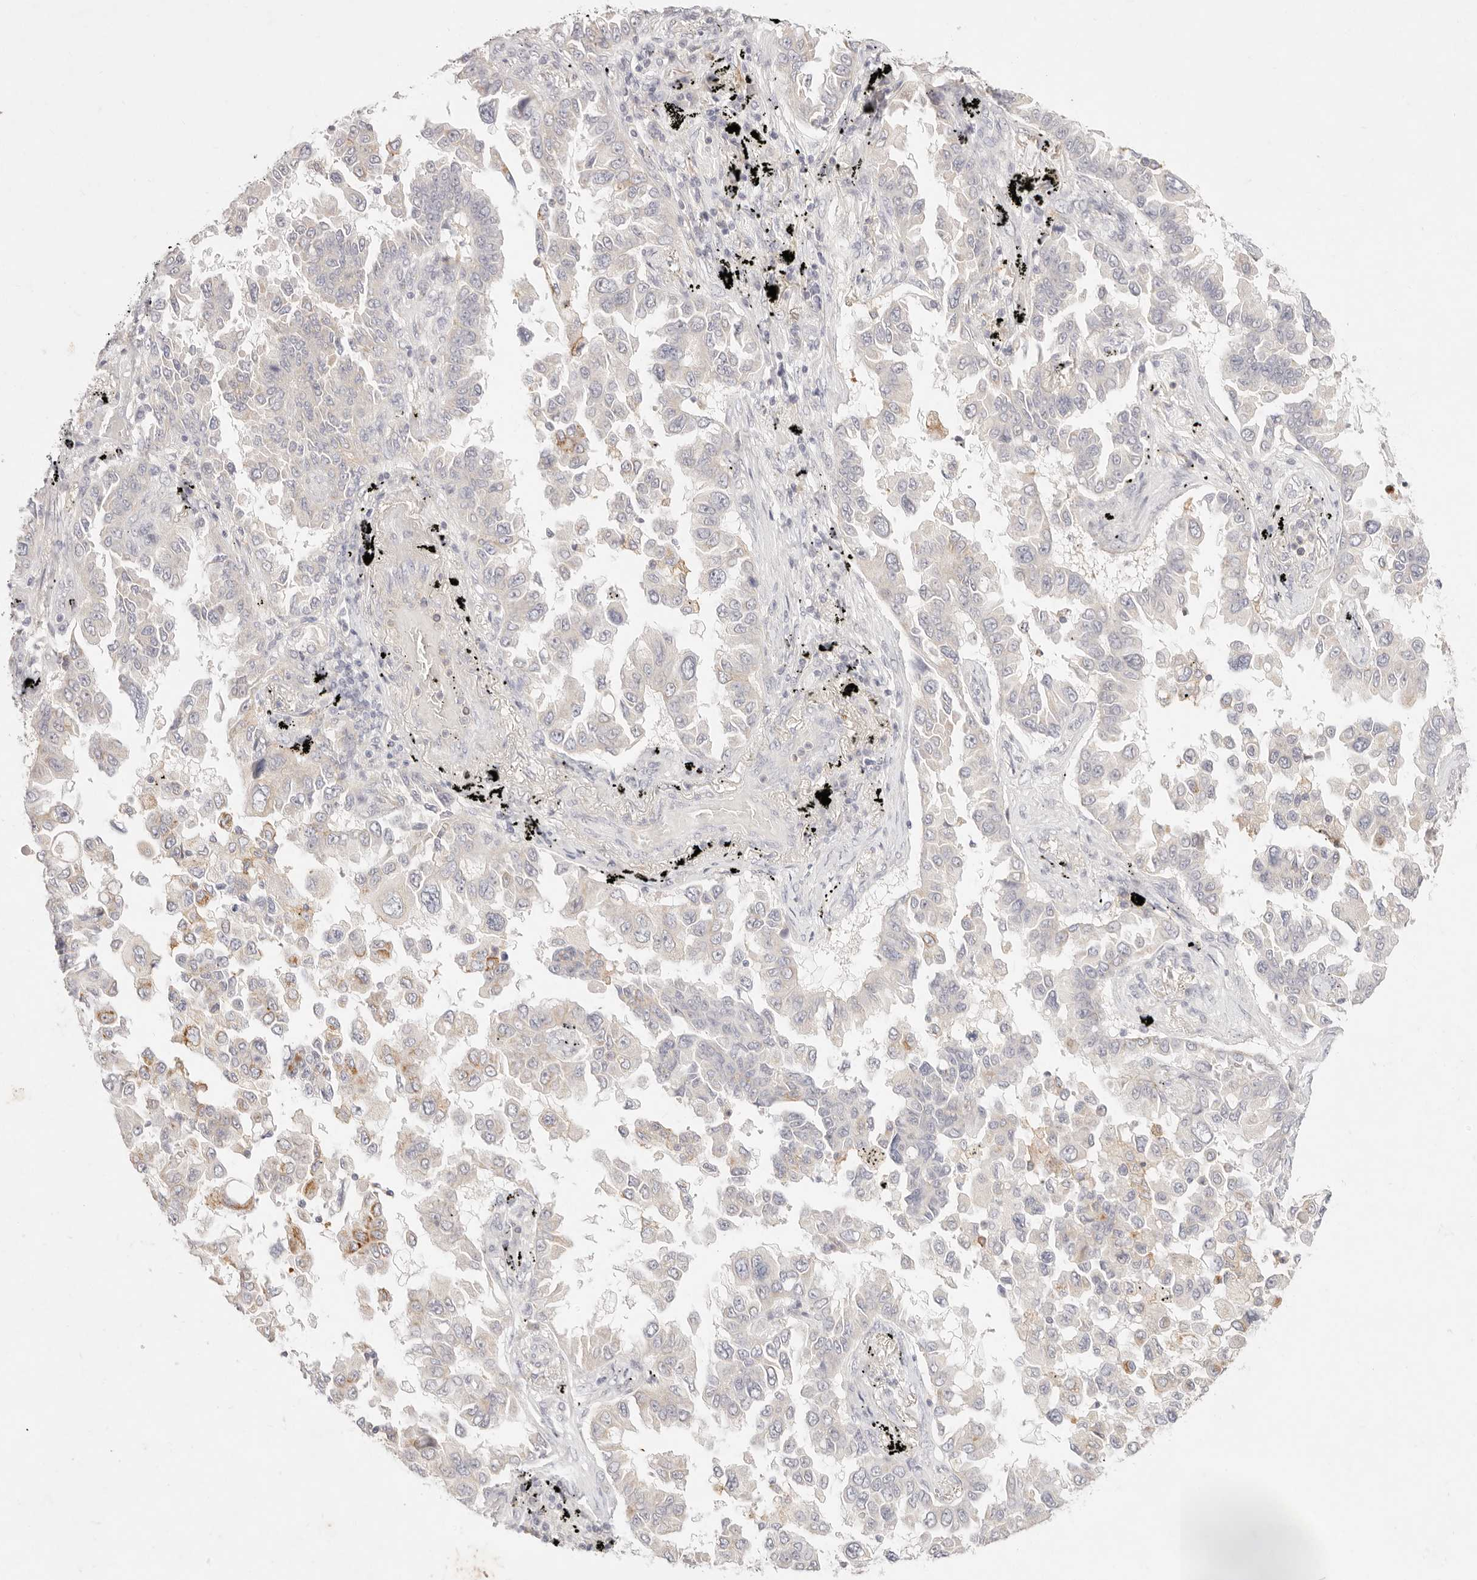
{"staining": {"intensity": "moderate", "quantity": "<25%", "location": "cytoplasmic/membranous"}, "tissue": "lung cancer", "cell_type": "Tumor cells", "image_type": "cancer", "snomed": [{"axis": "morphology", "description": "Adenocarcinoma, NOS"}, {"axis": "topography", "description": "Lung"}], "caption": "Moderate cytoplasmic/membranous protein staining is seen in approximately <25% of tumor cells in lung cancer.", "gene": "GPR84", "patient": {"sex": "female", "age": 67}}